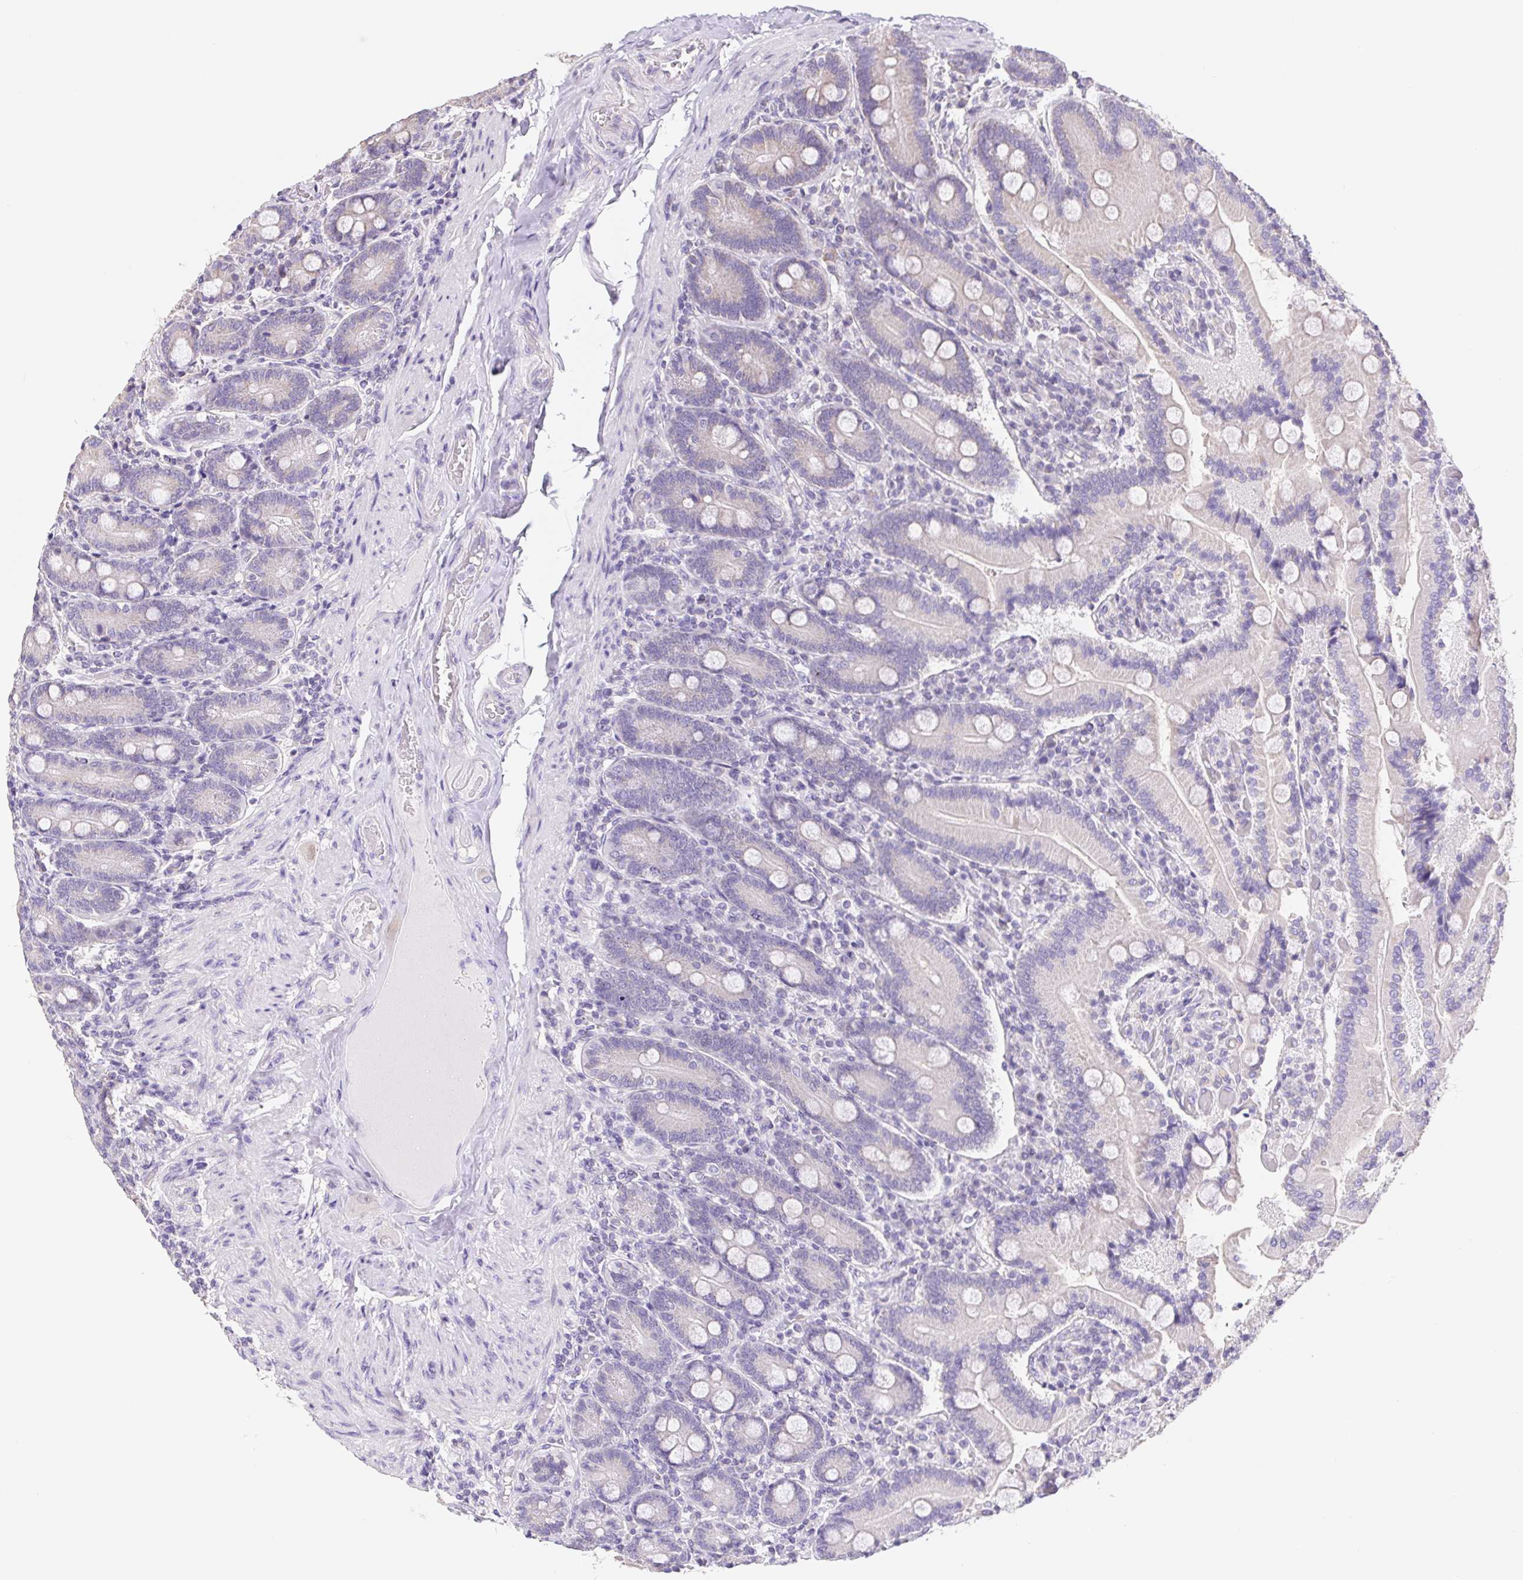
{"staining": {"intensity": "negative", "quantity": "none", "location": "none"}, "tissue": "duodenum", "cell_type": "Glandular cells", "image_type": "normal", "snomed": [{"axis": "morphology", "description": "Normal tissue, NOS"}, {"axis": "topography", "description": "Duodenum"}], "caption": "DAB immunohistochemical staining of benign human duodenum exhibits no significant positivity in glandular cells. (DAB (3,3'-diaminobenzidine) immunohistochemistry (IHC), high magnification).", "gene": "FKBP6", "patient": {"sex": "female", "age": 62}}